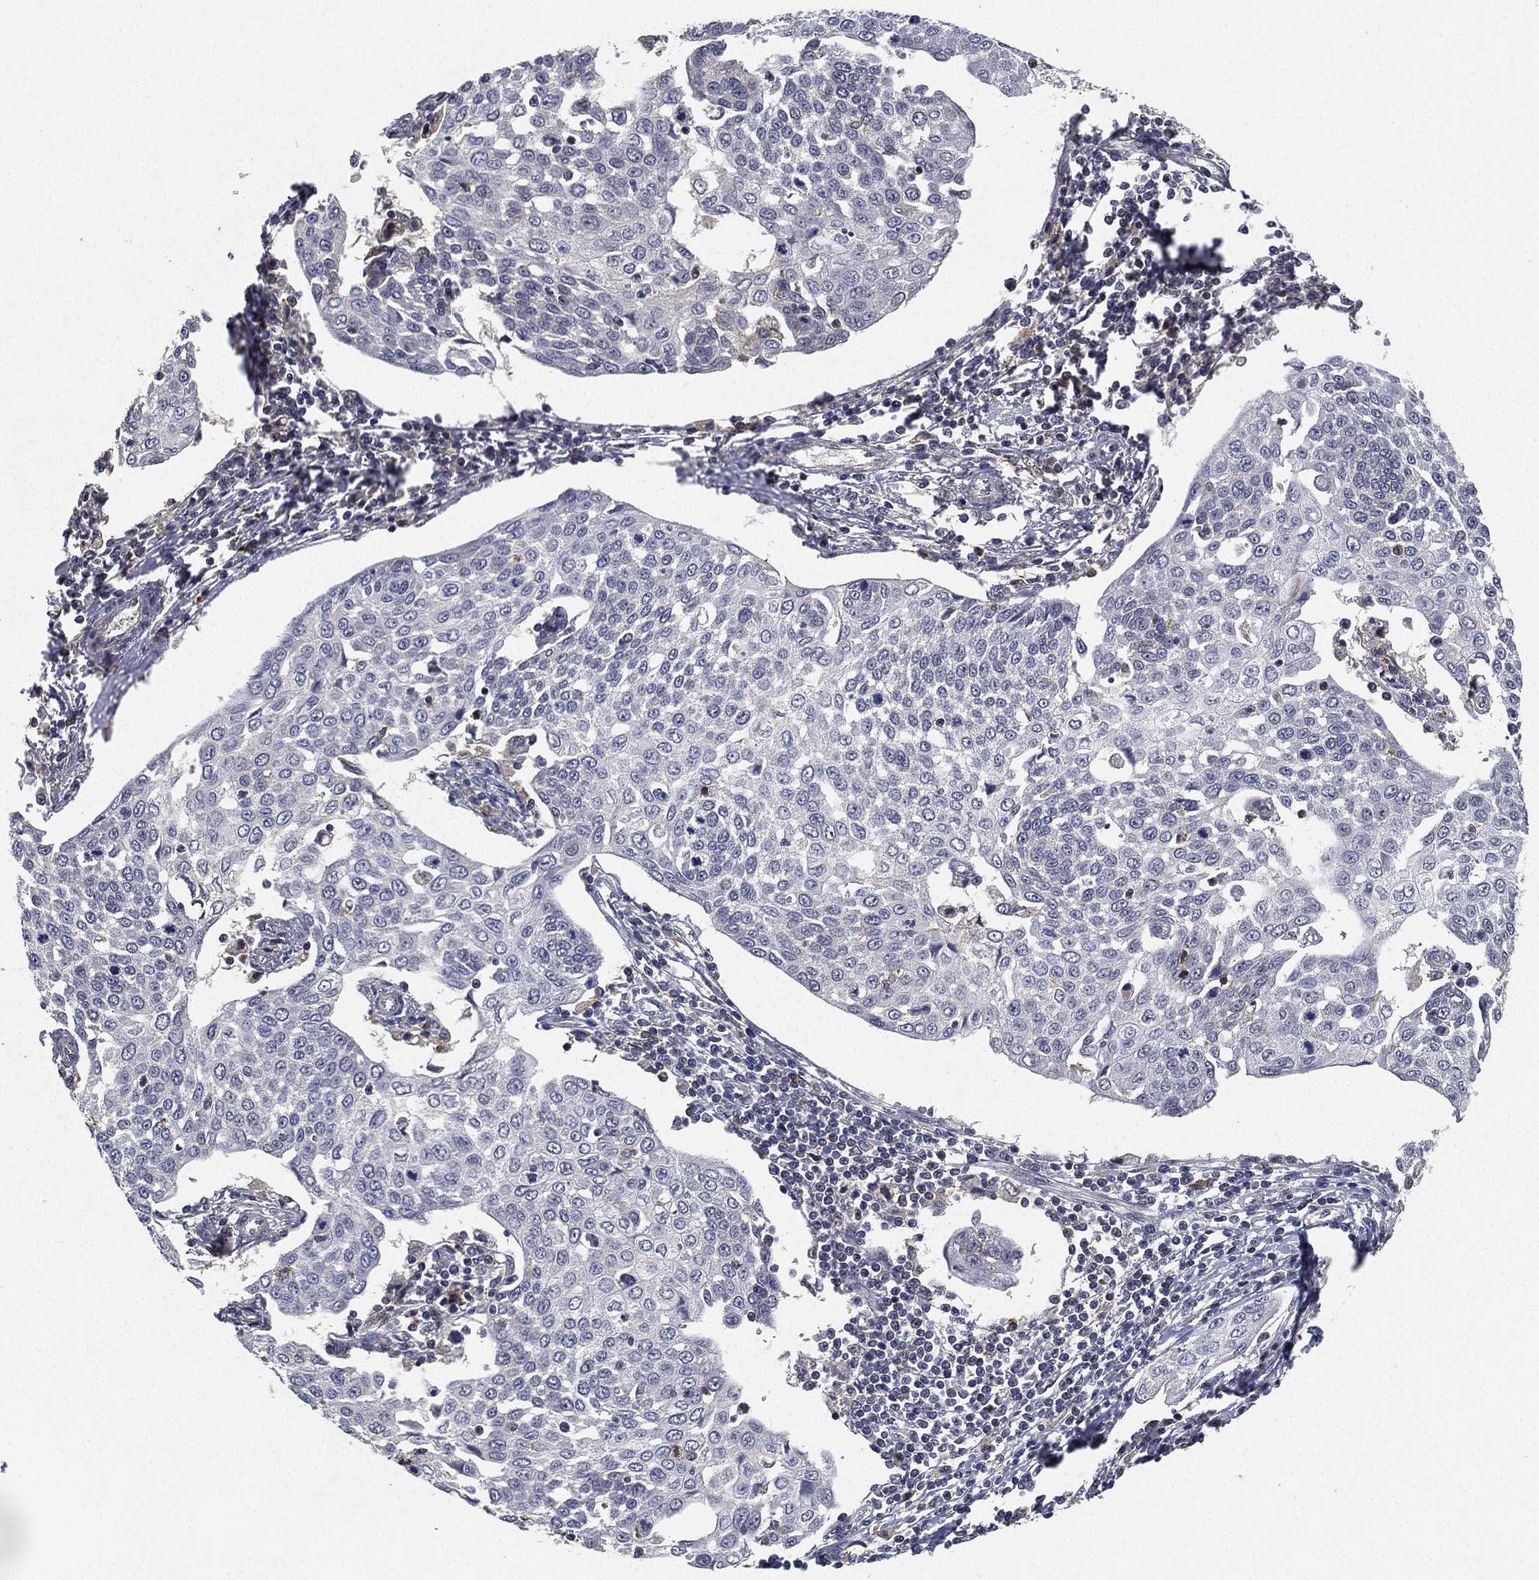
{"staining": {"intensity": "negative", "quantity": "none", "location": "none"}, "tissue": "cervical cancer", "cell_type": "Tumor cells", "image_type": "cancer", "snomed": [{"axis": "morphology", "description": "Squamous cell carcinoma, NOS"}, {"axis": "topography", "description": "Cervix"}], "caption": "High magnification brightfield microscopy of squamous cell carcinoma (cervical) stained with DAB (3,3'-diaminobenzidine) (brown) and counterstained with hematoxylin (blue): tumor cells show no significant expression. (Immunohistochemistry, brightfield microscopy, high magnification).", "gene": "CFAP251", "patient": {"sex": "female", "age": 34}}